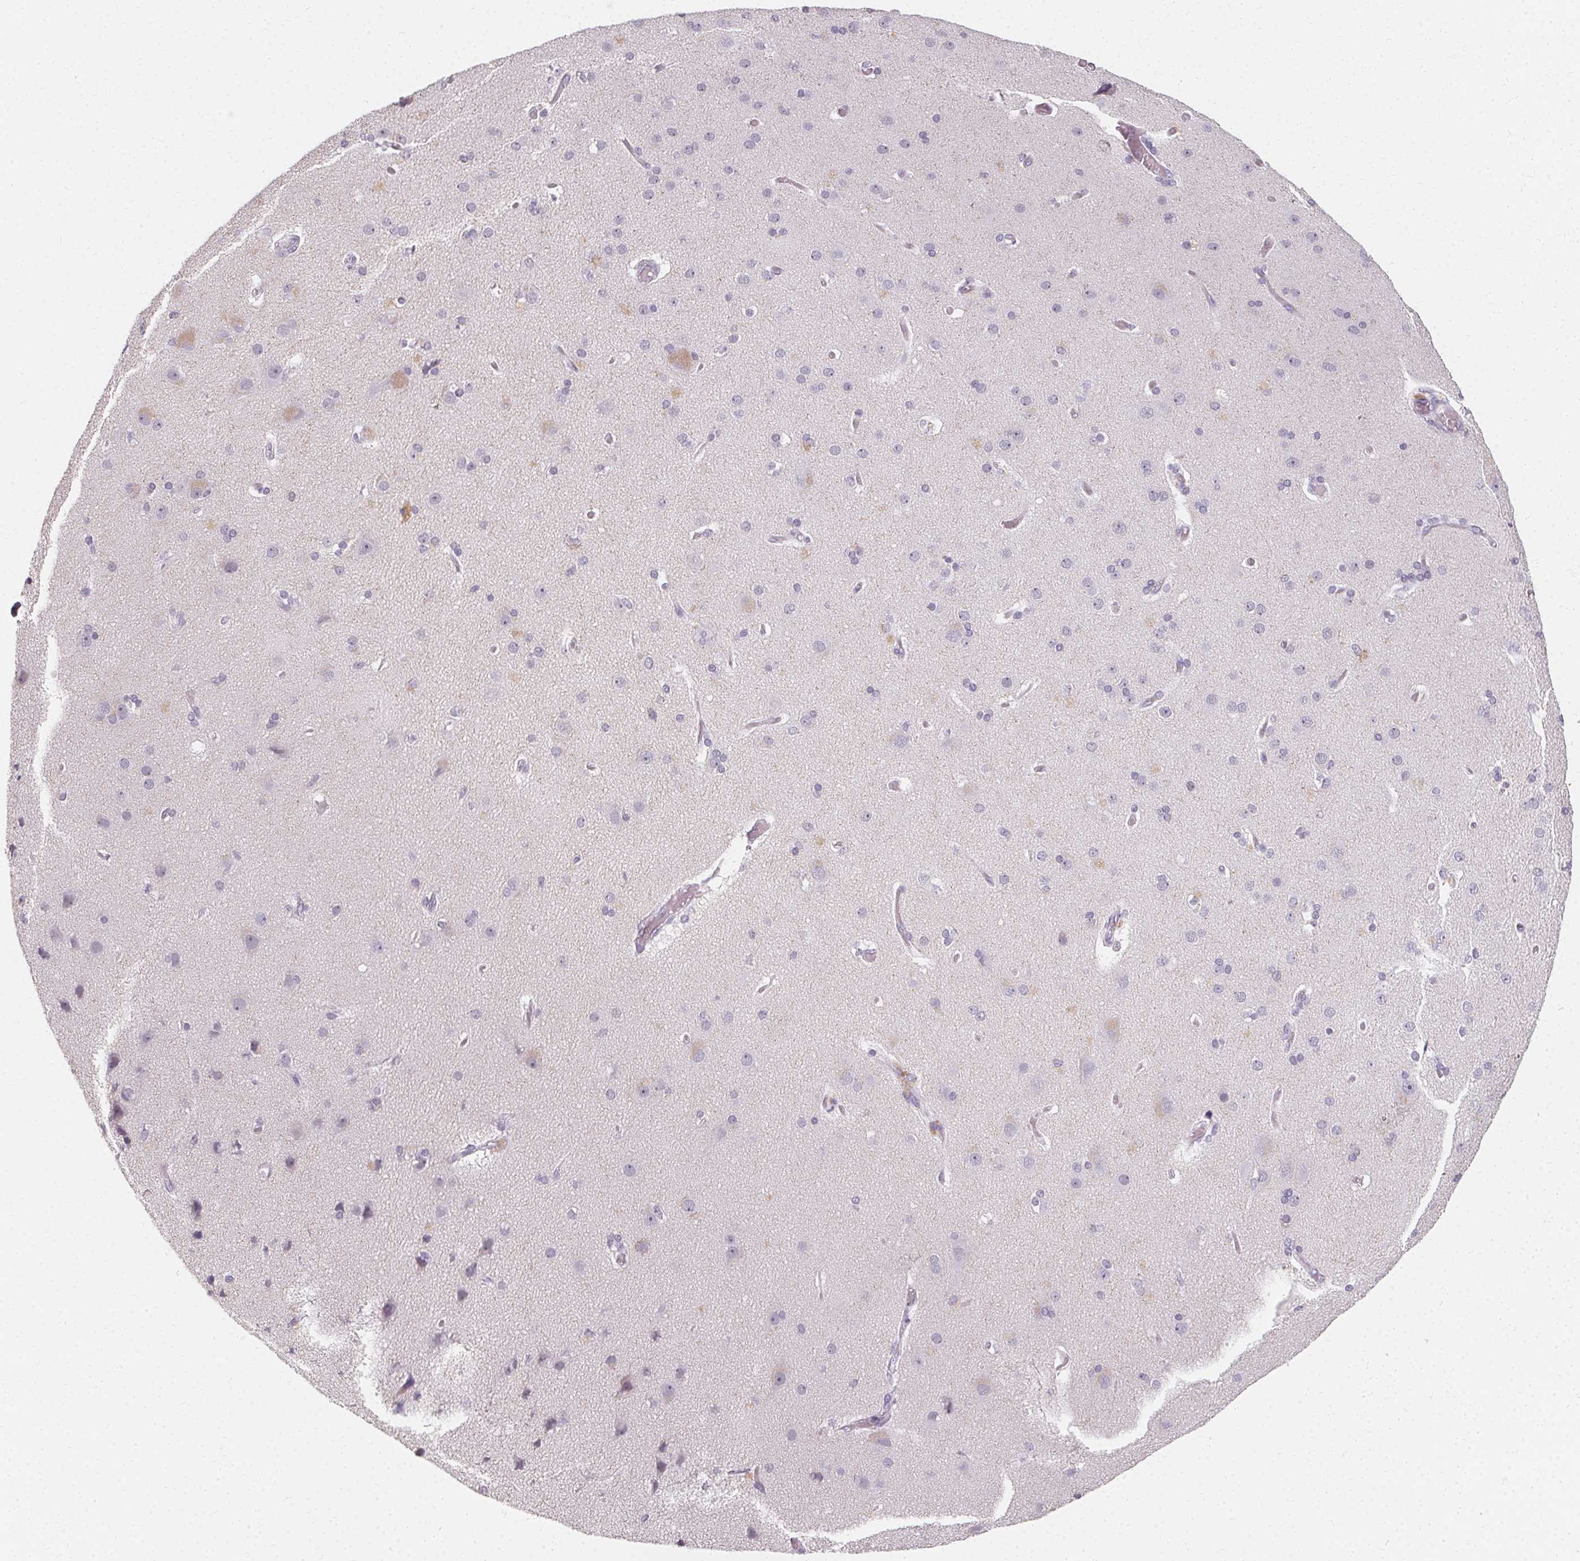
{"staining": {"intensity": "negative", "quantity": "none", "location": "none"}, "tissue": "cerebral cortex", "cell_type": "Endothelial cells", "image_type": "normal", "snomed": [{"axis": "morphology", "description": "Normal tissue, NOS"}, {"axis": "morphology", "description": "Glioma, malignant, High grade"}, {"axis": "topography", "description": "Cerebral cortex"}], "caption": "High power microscopy photomicrograph of an IHC micrograph of benign cerebral cortex, revealing no significant expression in endothelial cells. Brightfield microscopy of immunohistochemistry (IHC) stained with DAB (brown) and hematoxylin (blue), captured at high magnification.", "gene": "SYNPR", "patient": {"sex": "male", "age": 71}}